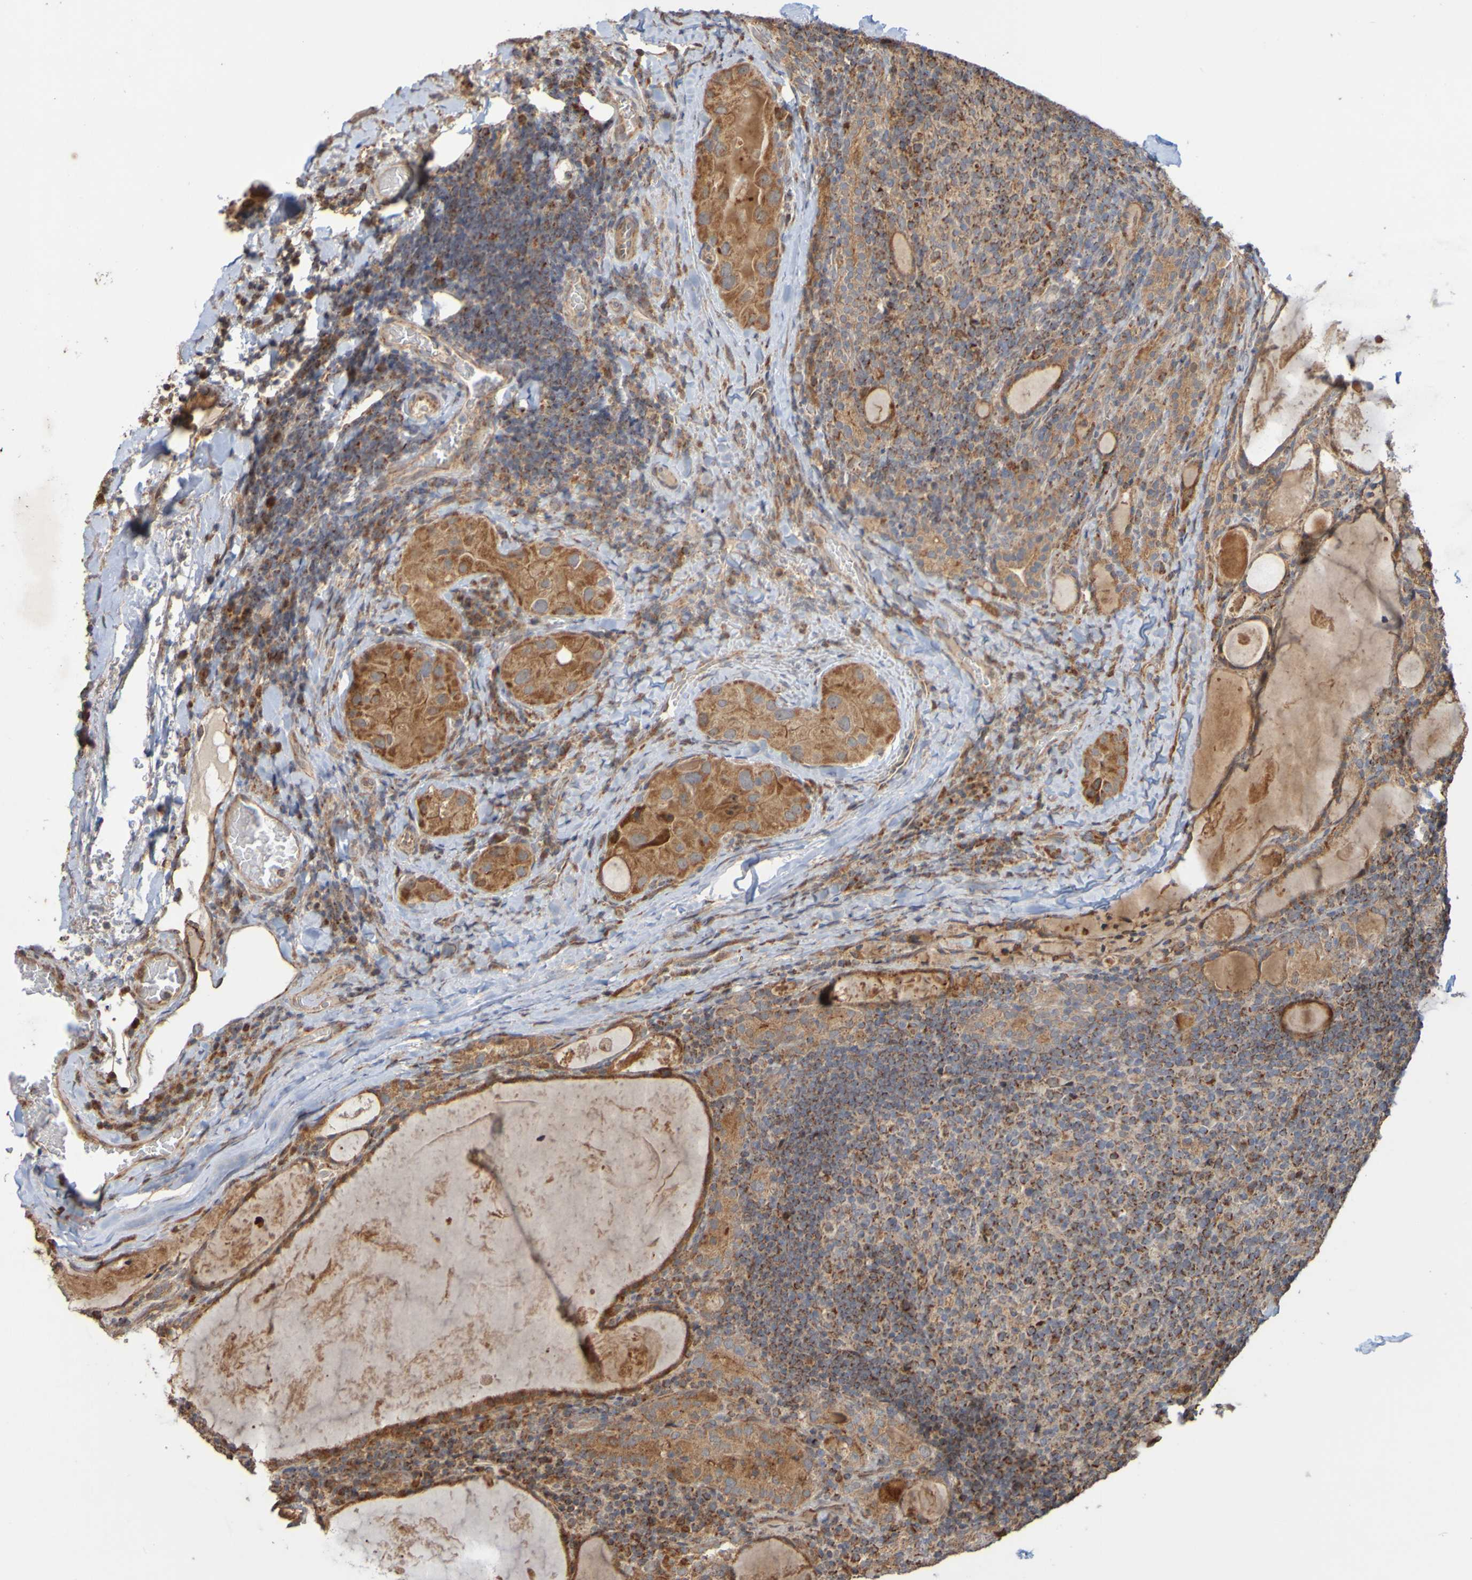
{"staining": {"intensity": "moderate", "quantity": ">75%", "location": "cytoplasmic/membranous"}, "tissue": "thyroid cancer", "cell_type": "Tumor cells", "image_type": "cancer", "snomed": [{"axis": "morphology", "description": "Papillary adenocarcinoma, NOS"}, {"axis": "topography", "description": "Thyroid gland"}], "caption": "Immunohistochemistry (IHC) image of neoplastic tissue: human thyroid cancer (papillary adenocarcinoma) stained using IHC exhibits medium levels of moderate protein expression localized specifically in the cytoplasmic/membranous of tumor cells, appearing as a cytoplasmic/membranous brown color.", "gene": "TMBIM1", "patient": {"sex": "female", "age": 42}}